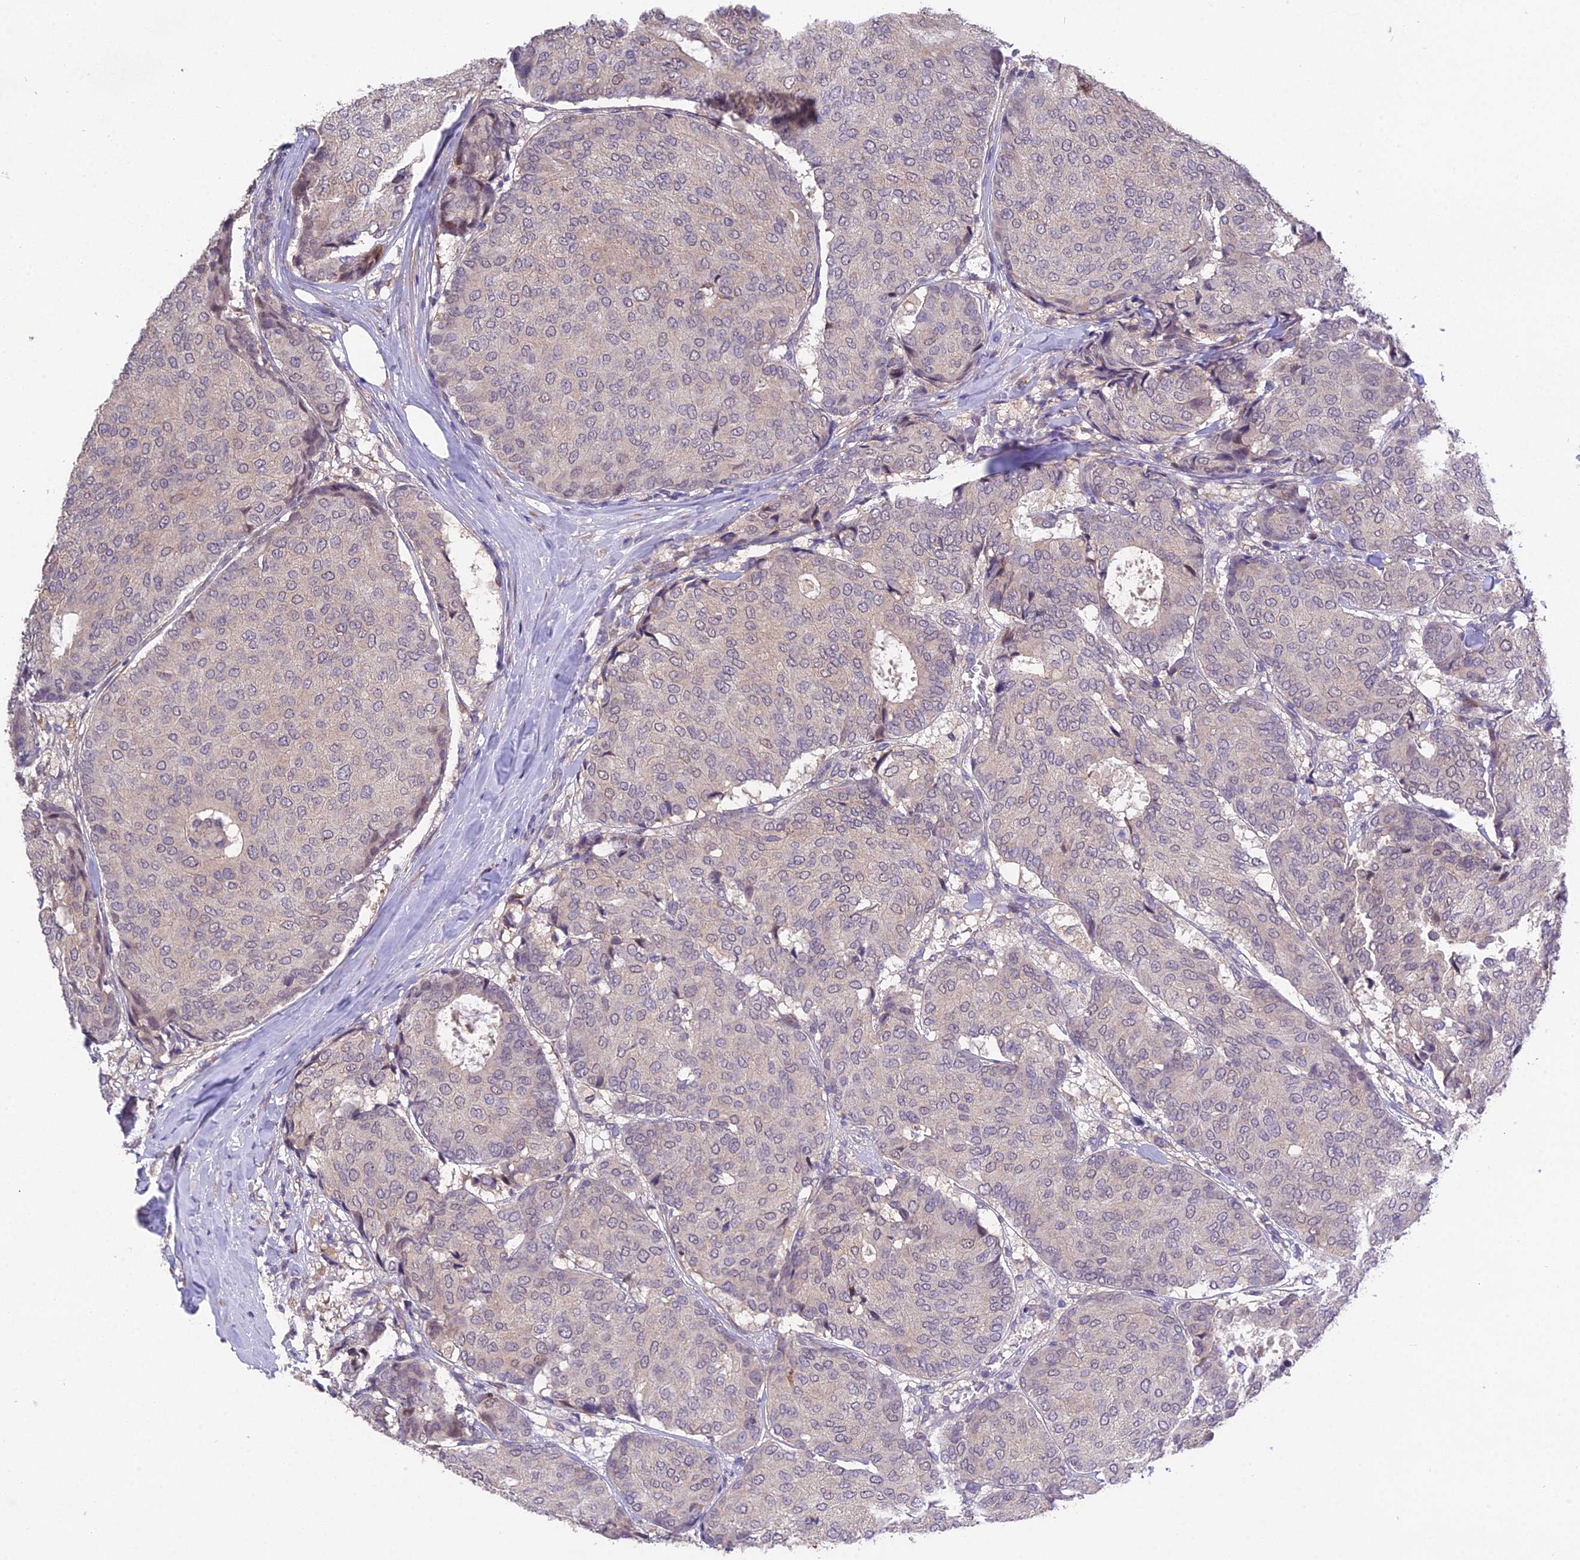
{"staining": {"intensity": "negative", "quantity": "none", "location": "none"}, "tissue": "breast cancer", "cell_type": "Tumor cells", "image_type": "cancer", "snomed": [{"axis": "morphology", "description": "Duct carcinoma"}, {"axis": "topography", "description": "Breast"}], "caption": "A histopathology image of human infiltrating ductal carcinoma (breast) is negative for staining in tumor cells.", "gene": "PUS10", "patient": {"sex": "female", "age": 75}}